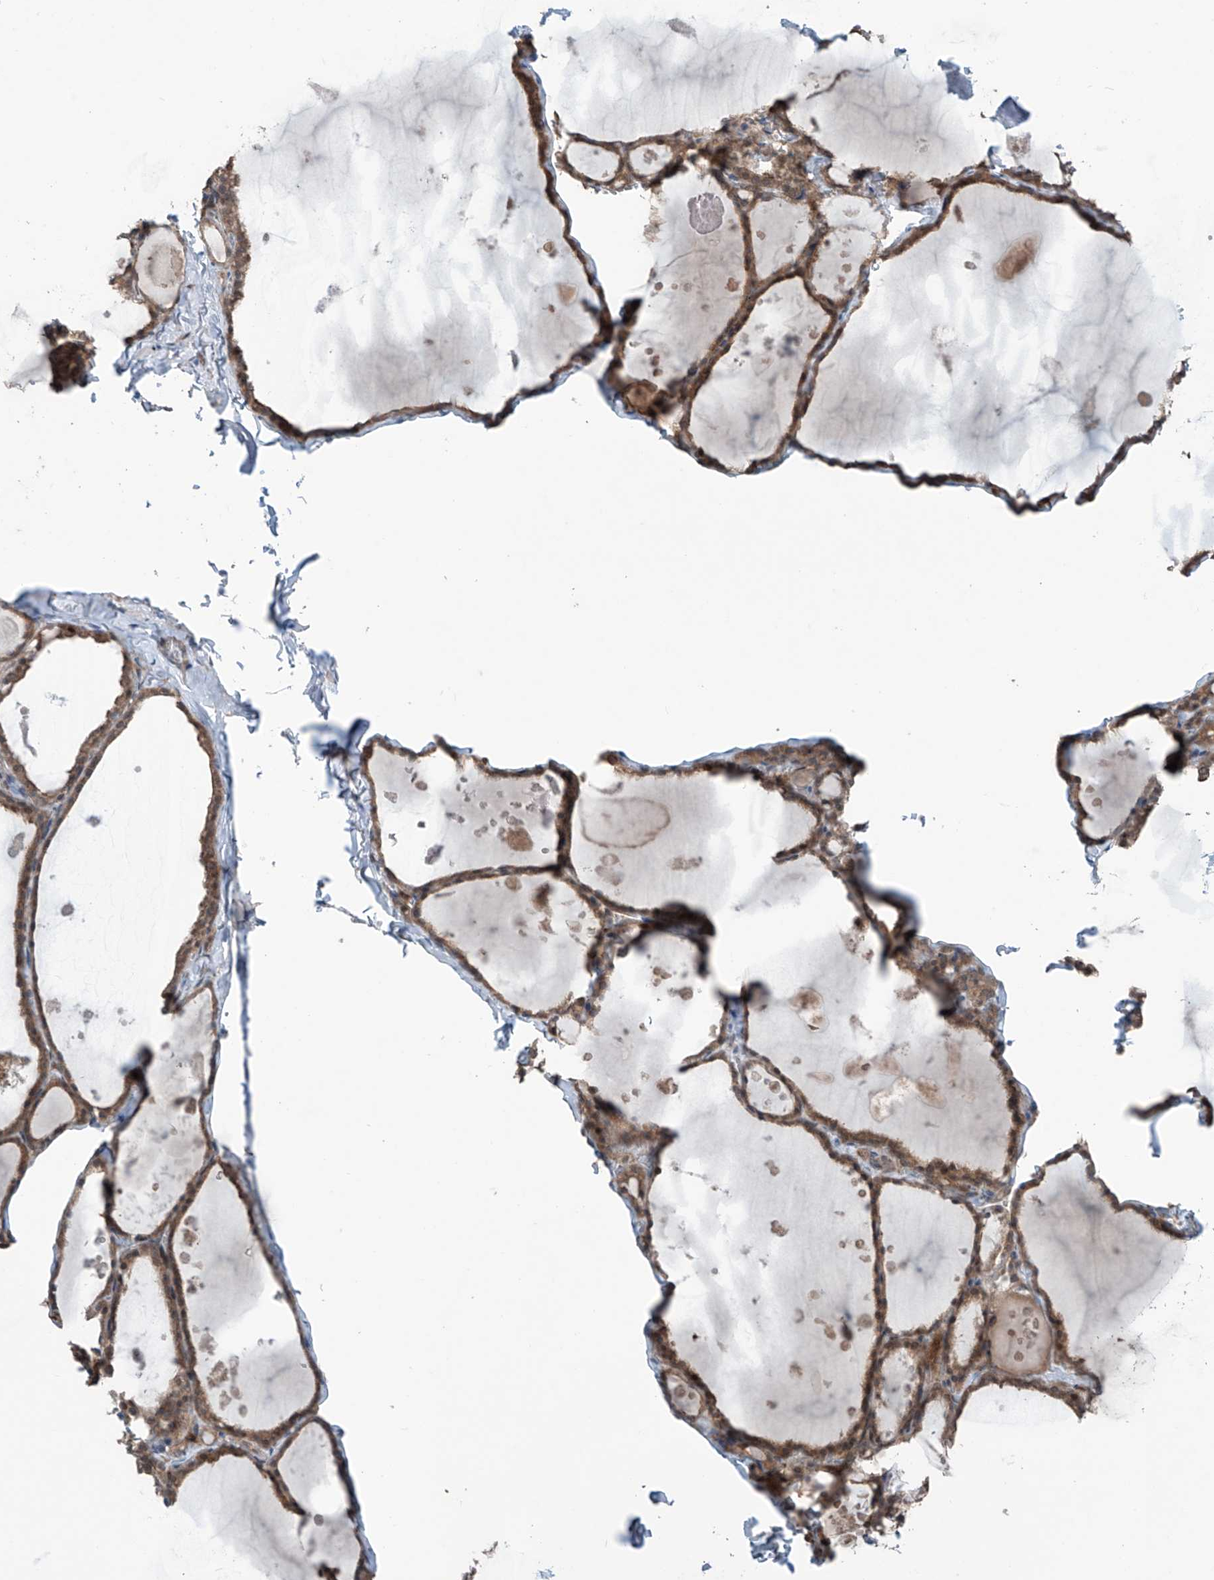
{"staining": {"intensity": "moderate", "quantity": ">75%", "location": "cytoplasmic/membranous"}, "tissue": "thyroid gland", "cell_type": "Glandular cells", "image_type": "normal", "snomed": [{"axis": "morphology", "description": "Normal tissue, NOS"}, {"axis": "topography", "description": "Thyroid gland"}], "caption": "A brown stain labels moderate cytoplasmic/membranous positivity of a protein in glandular cells of unremarkable human thyroid gland. (DAB (3,3'-diaminobenzidine) IHC with brightfield microscopy, high magnification).", "gene": "SAMD3", "patient": {"sex": "male", "age": 56}}